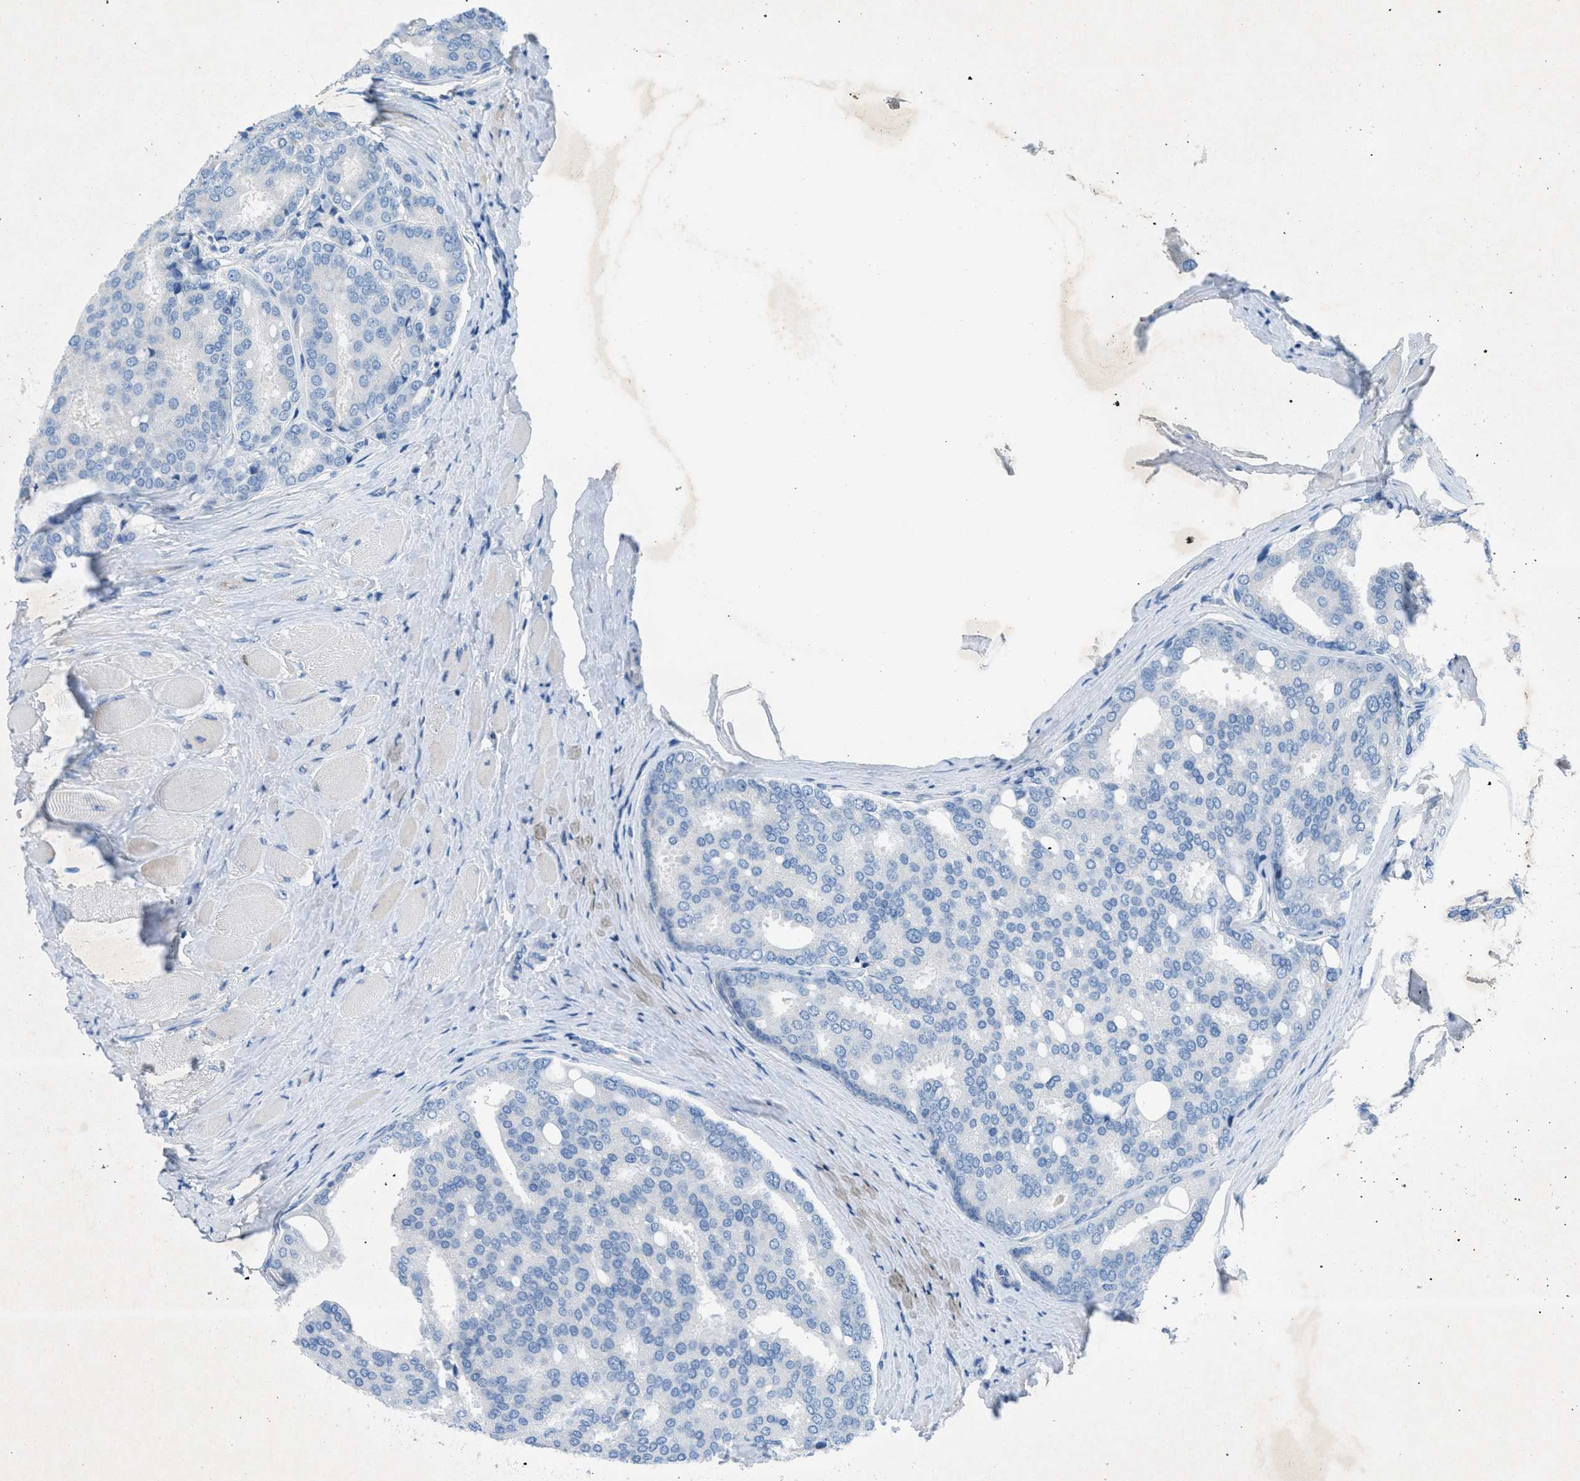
{"staining": {"intensity": "negative", "quantity": "none", "location": "none"}, "tissue": "prostate cancer", "cell_type": "Tumor cells", "image_type": "cancer", "snomed": [{"axis": "morphology", "description": "Adenocarcinoma, High grade"}, {"axis": "topography", "description": "Prostate"}], "caption": "The IHC photomicrograph has no significant positivity in tumor cells of prostate cancer (high-grade adenocarcinoma) tissue. Brightfield microscopy of immunohistochemistry (IHC) stained with DAB (brown) and hematoxylin (blue), captured at high magnification.", "gene": "GALNT17", "patient": {"sex": "male", "age": 50}}